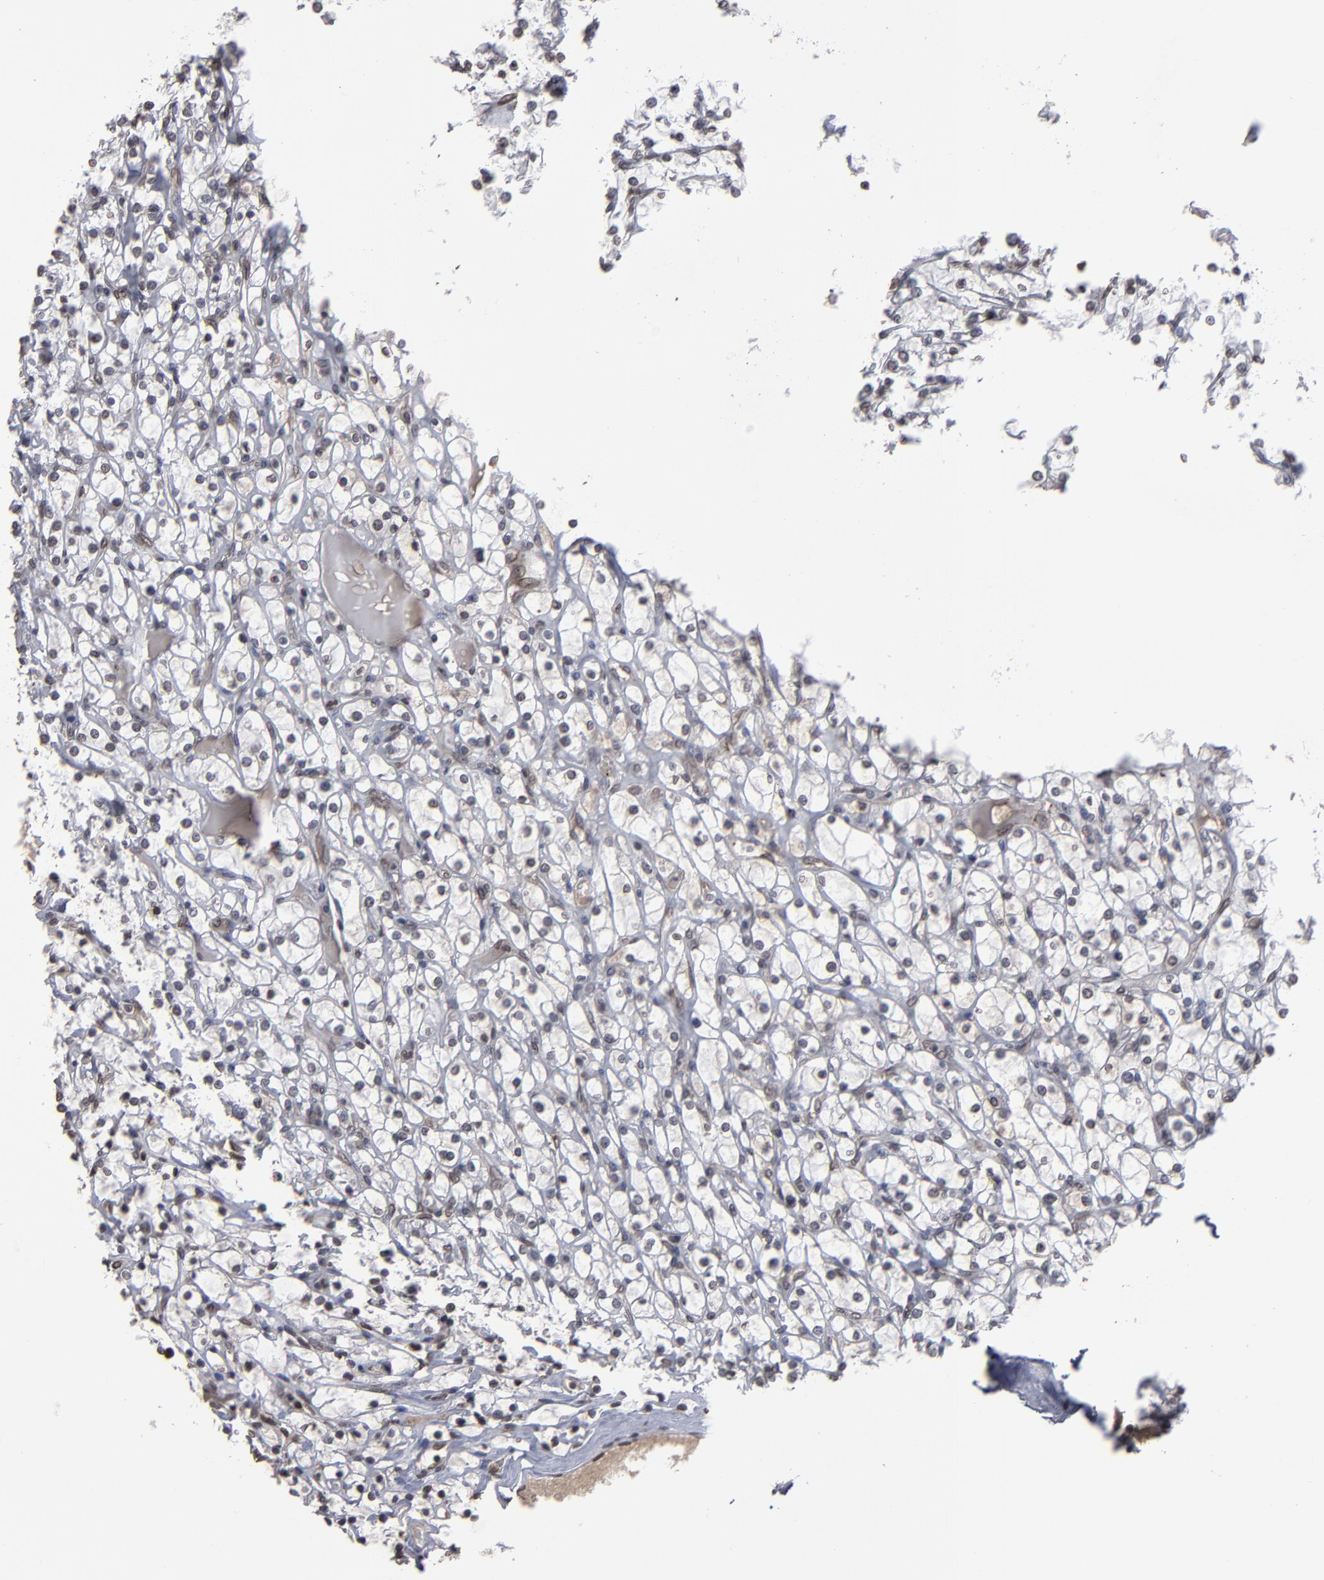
{"staining": {"intensity": "moderate", "quantity": "<25%", "location": "nuclear"}, "tissue": "renal cancer", "cell_type": "Tumor cells", "image_type": "cancer", "snomed": [{"axis": "morphology", "description": "Adenocarcinoma, NOS"}, {"axis": "topography", "description": "Kidney"}], "caption": "An IHC histopathology image of neoplastic tissue is shown. Protein staining in brown labels moderate nuclear positivity in renal cancer within tumor cells.", "gene": "BAZ1A", "patient": {"sex": "female", "age": 73}}